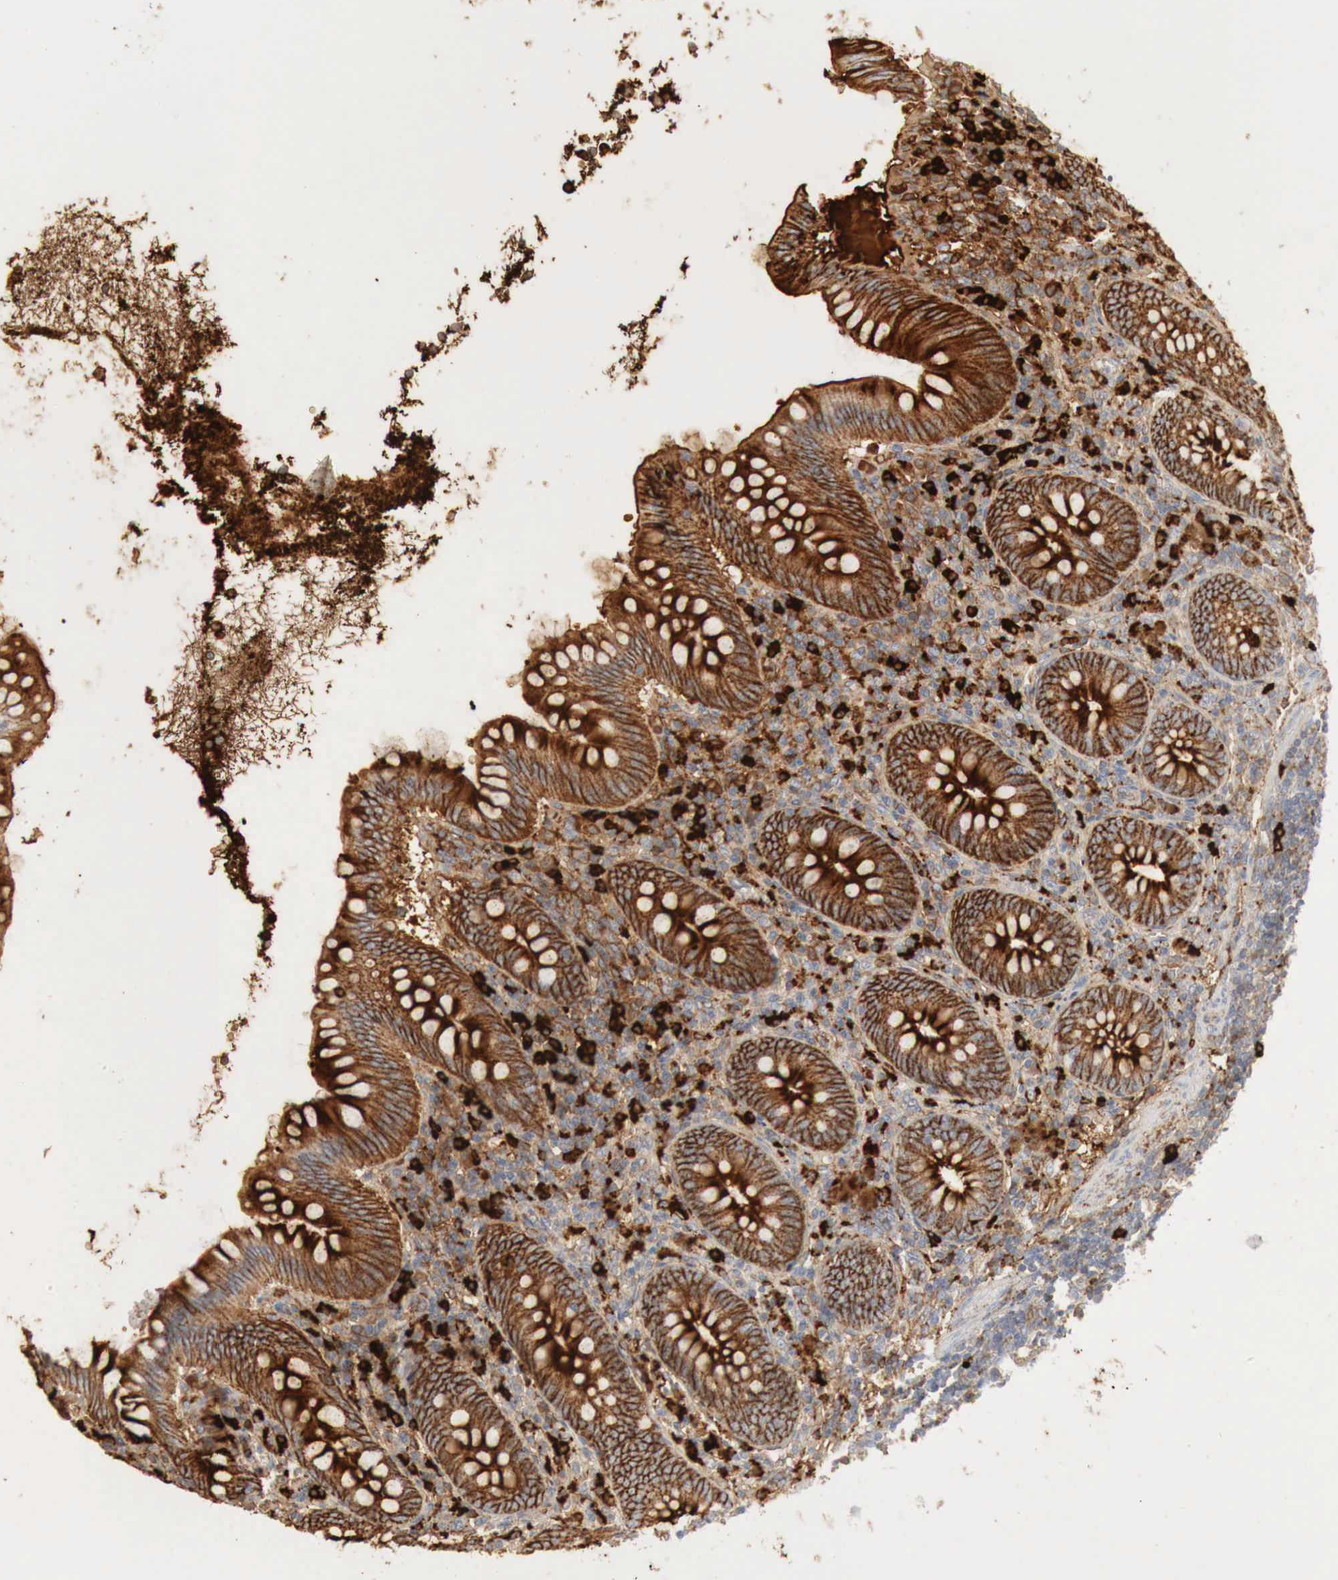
{"staining": {"intensity": "strong", "quantity": ">75%", "location": "cytoplasmic/membranous"}, "tissue": "appendix", "cell_type": "Glandular cells", "image_type": "normal", "snomed": [{"axis": "morphology", "description": "Normal tissue, NOS"}, {"axis": "topography", "description": "Appendix"}], "caption": "A high amount of strong cytoplasmic/membranous staining is identified in approximately >75% of glandular cells in unremarkable appendix. (IHC, brightfield microscopy, high magnification).", "gene": "IGLC3", "patient": {"sex": "female", "age": 34}}